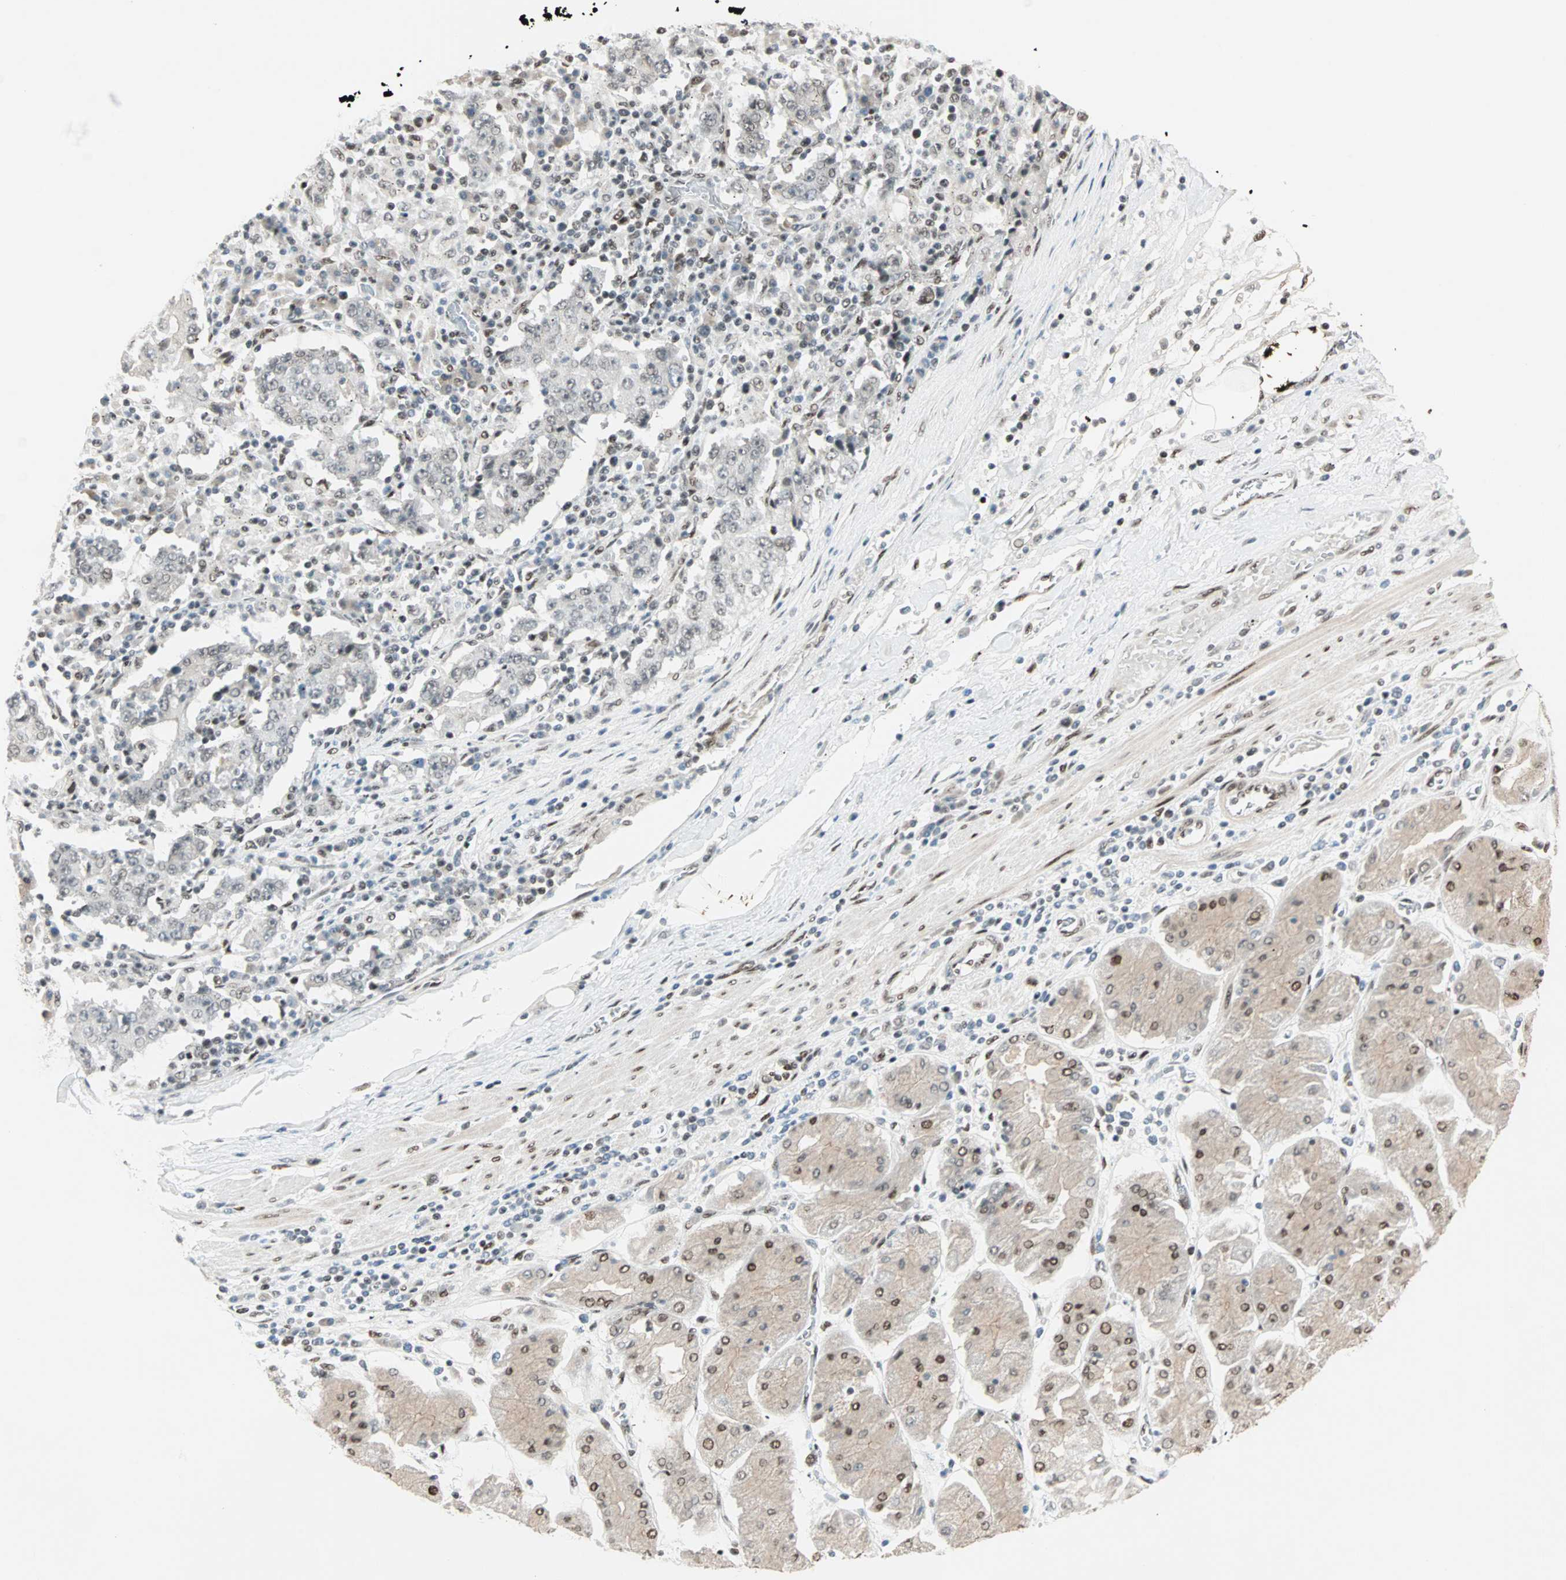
{"staining": {"intensity": "weak", "quantity": "<25%", "location": "nuclear"}, "tissue": "stomach cancer", "cell_type": "Tumor cells", "image_type": "cancer", "snomed": [{"axis": "morphology", "description": "Normal tissue, NOS"}, {"axis": "morphology", "description": "Adenocarcinoma, NOS"}, {"axis": "topography", "description": "Stomach, upper"}, {"axis": "topography", "description": "Stomach"}], "caption": "The micrograph reveals no staining of tumor cells in adenocarcinoma (stomach).", "gene": "BLM", "patient": {"sex": "male", "age": 59}}